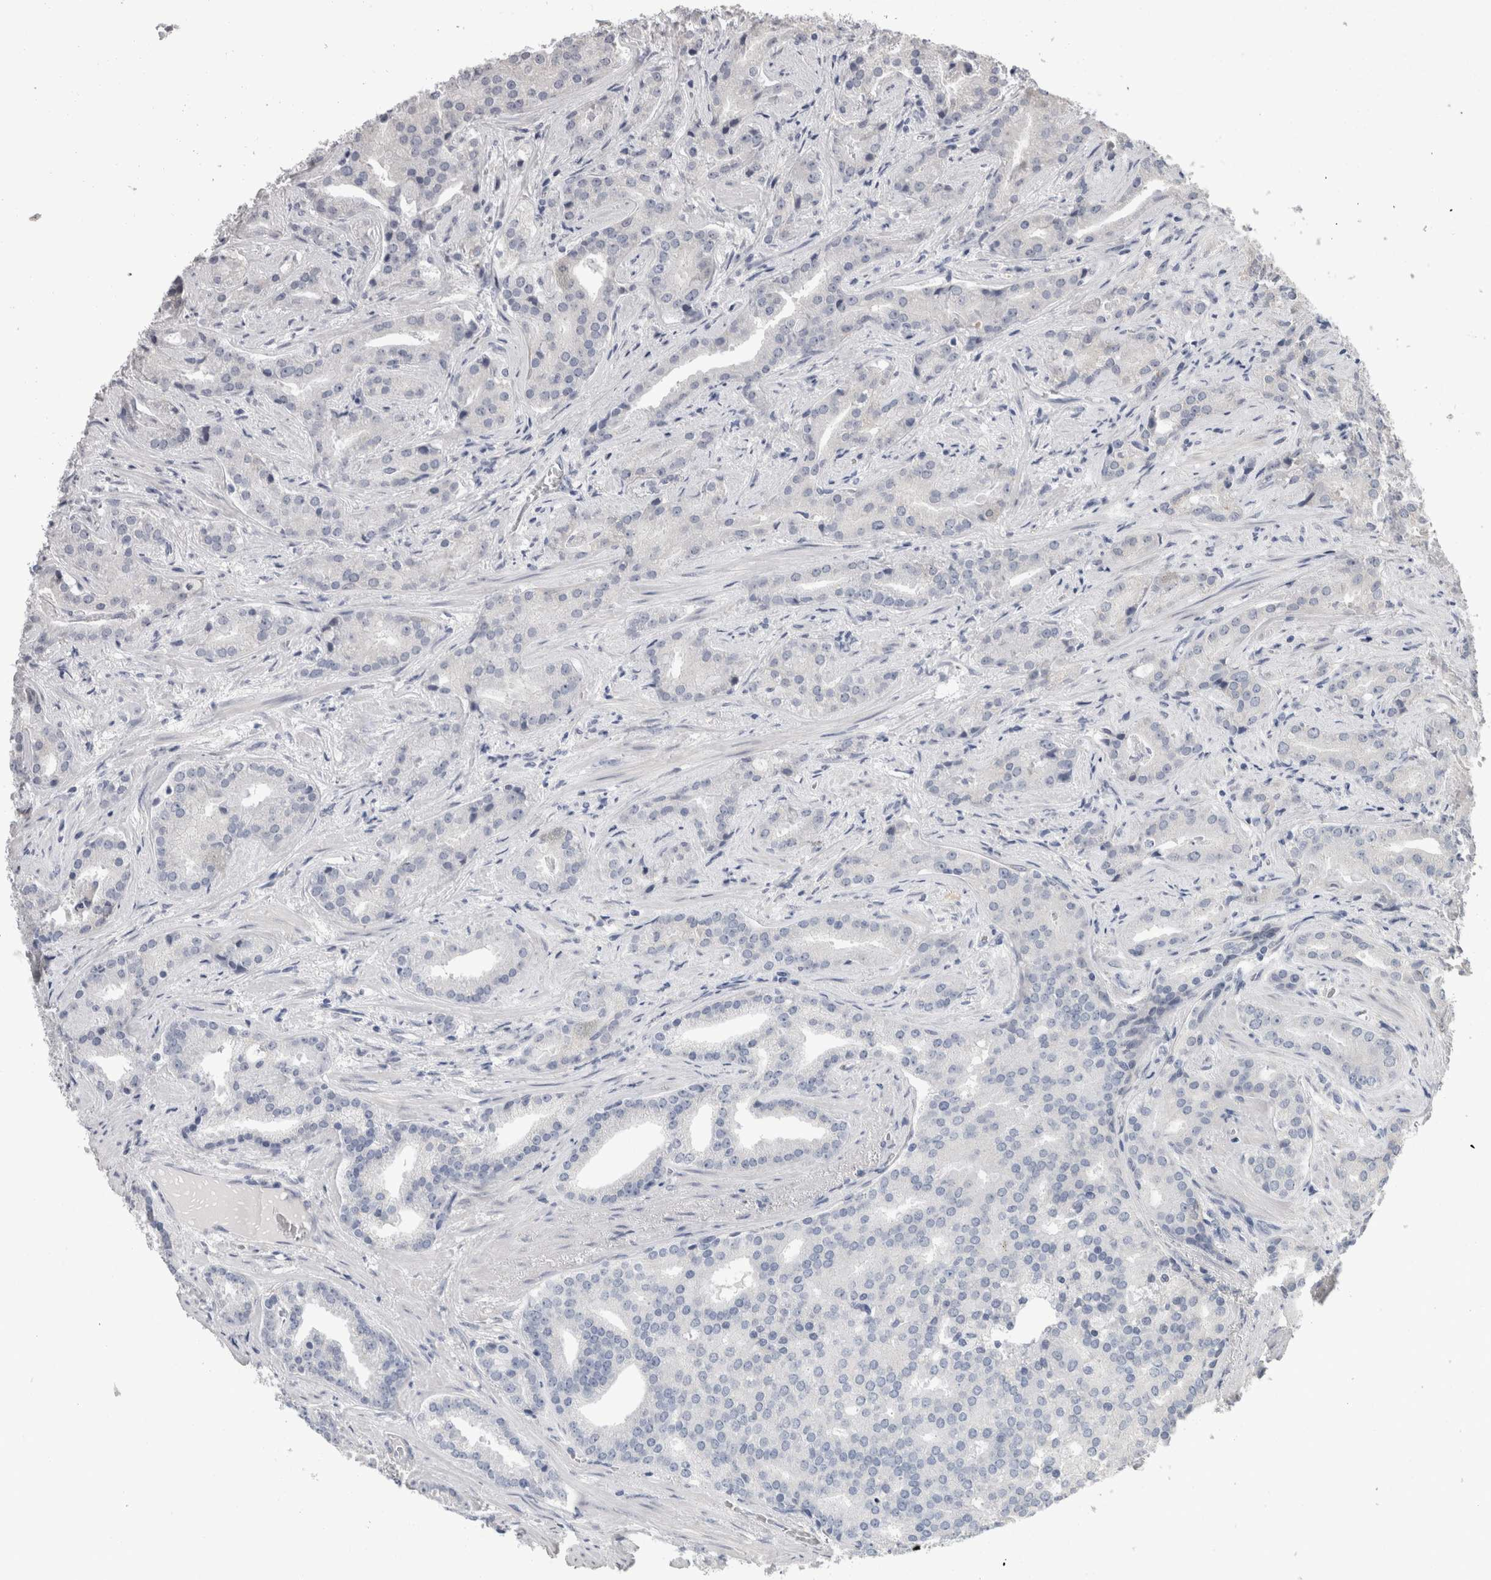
{"staining": {"intensity": "negative", "quantity": "none", "location": "none"}, "tissue": "prostate cancer", "cell_type": "Tumor cells", "image_type": "cancer", "snomed": [{"axis": "morphology", "description": "Adenocarcinoma, Low grade"}, {"axis": "topography", "description": "Prostate"}], "caption": "Human prostate cancer (low-grade adenocarcinoma) stained for a protein using immunohistochemistry (IHC) shows no staining in tumor cells.", "gene": "FHOD3", "patient": {"sex": "male", "age": 67}}